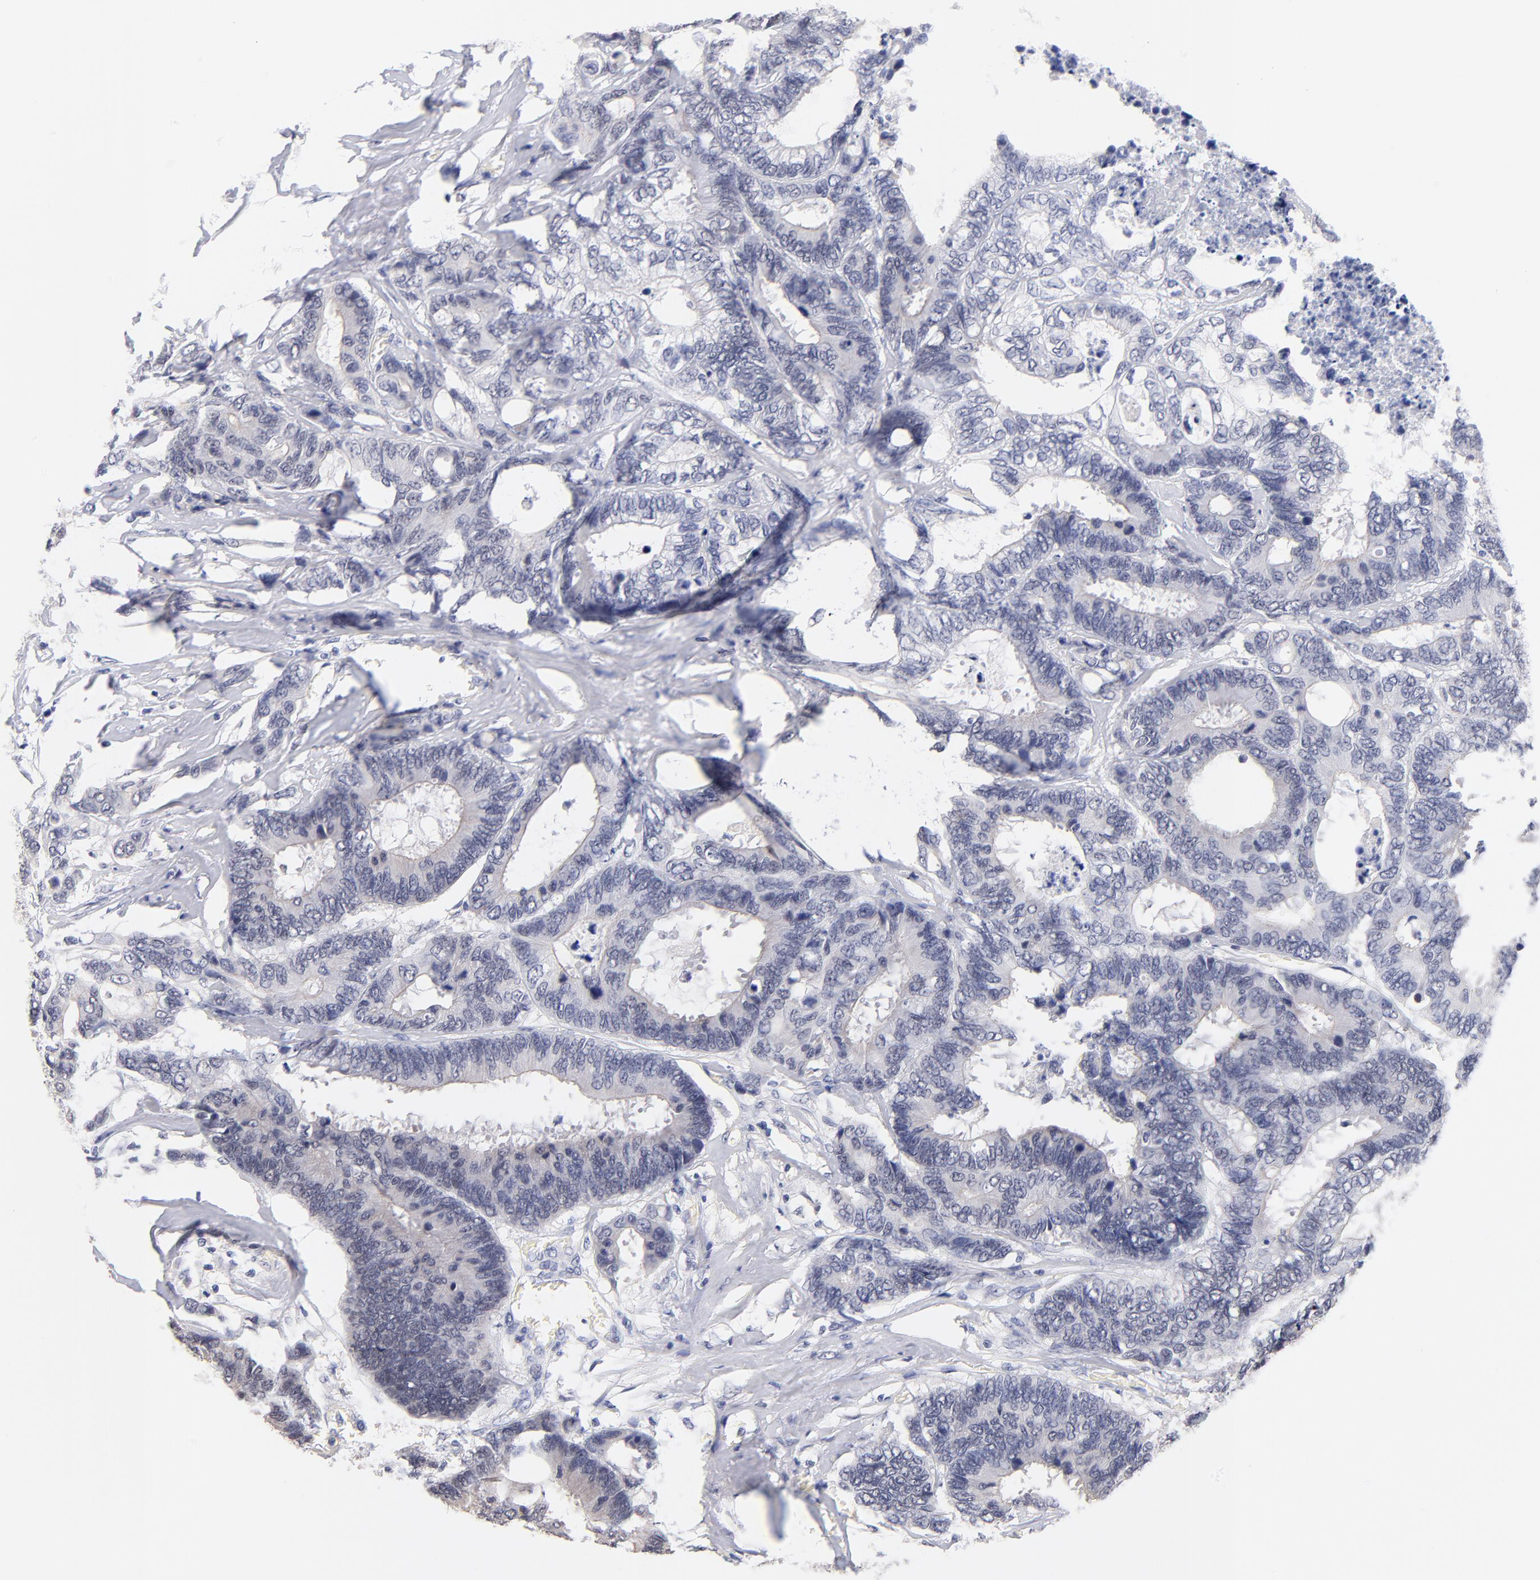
{"staining": {"intensity": "negative", "quantity": "none", "location": "none"}, "tissue": "colorectal cancer", "cell_type": "Tumor cells", "image_type": "cancer", "snomed": [{"axis": "morphology", "description": "Adenocarcinoma, NOS"}, {"axis": "topography", "description": "Rectum"}], "caption": "Immunohistochemistry (IHC) of human colorectal cancer exhibits no positivity in tumor cells.", "gene": "ZNF74", "patient": {"sex": "male", "age": 55}}